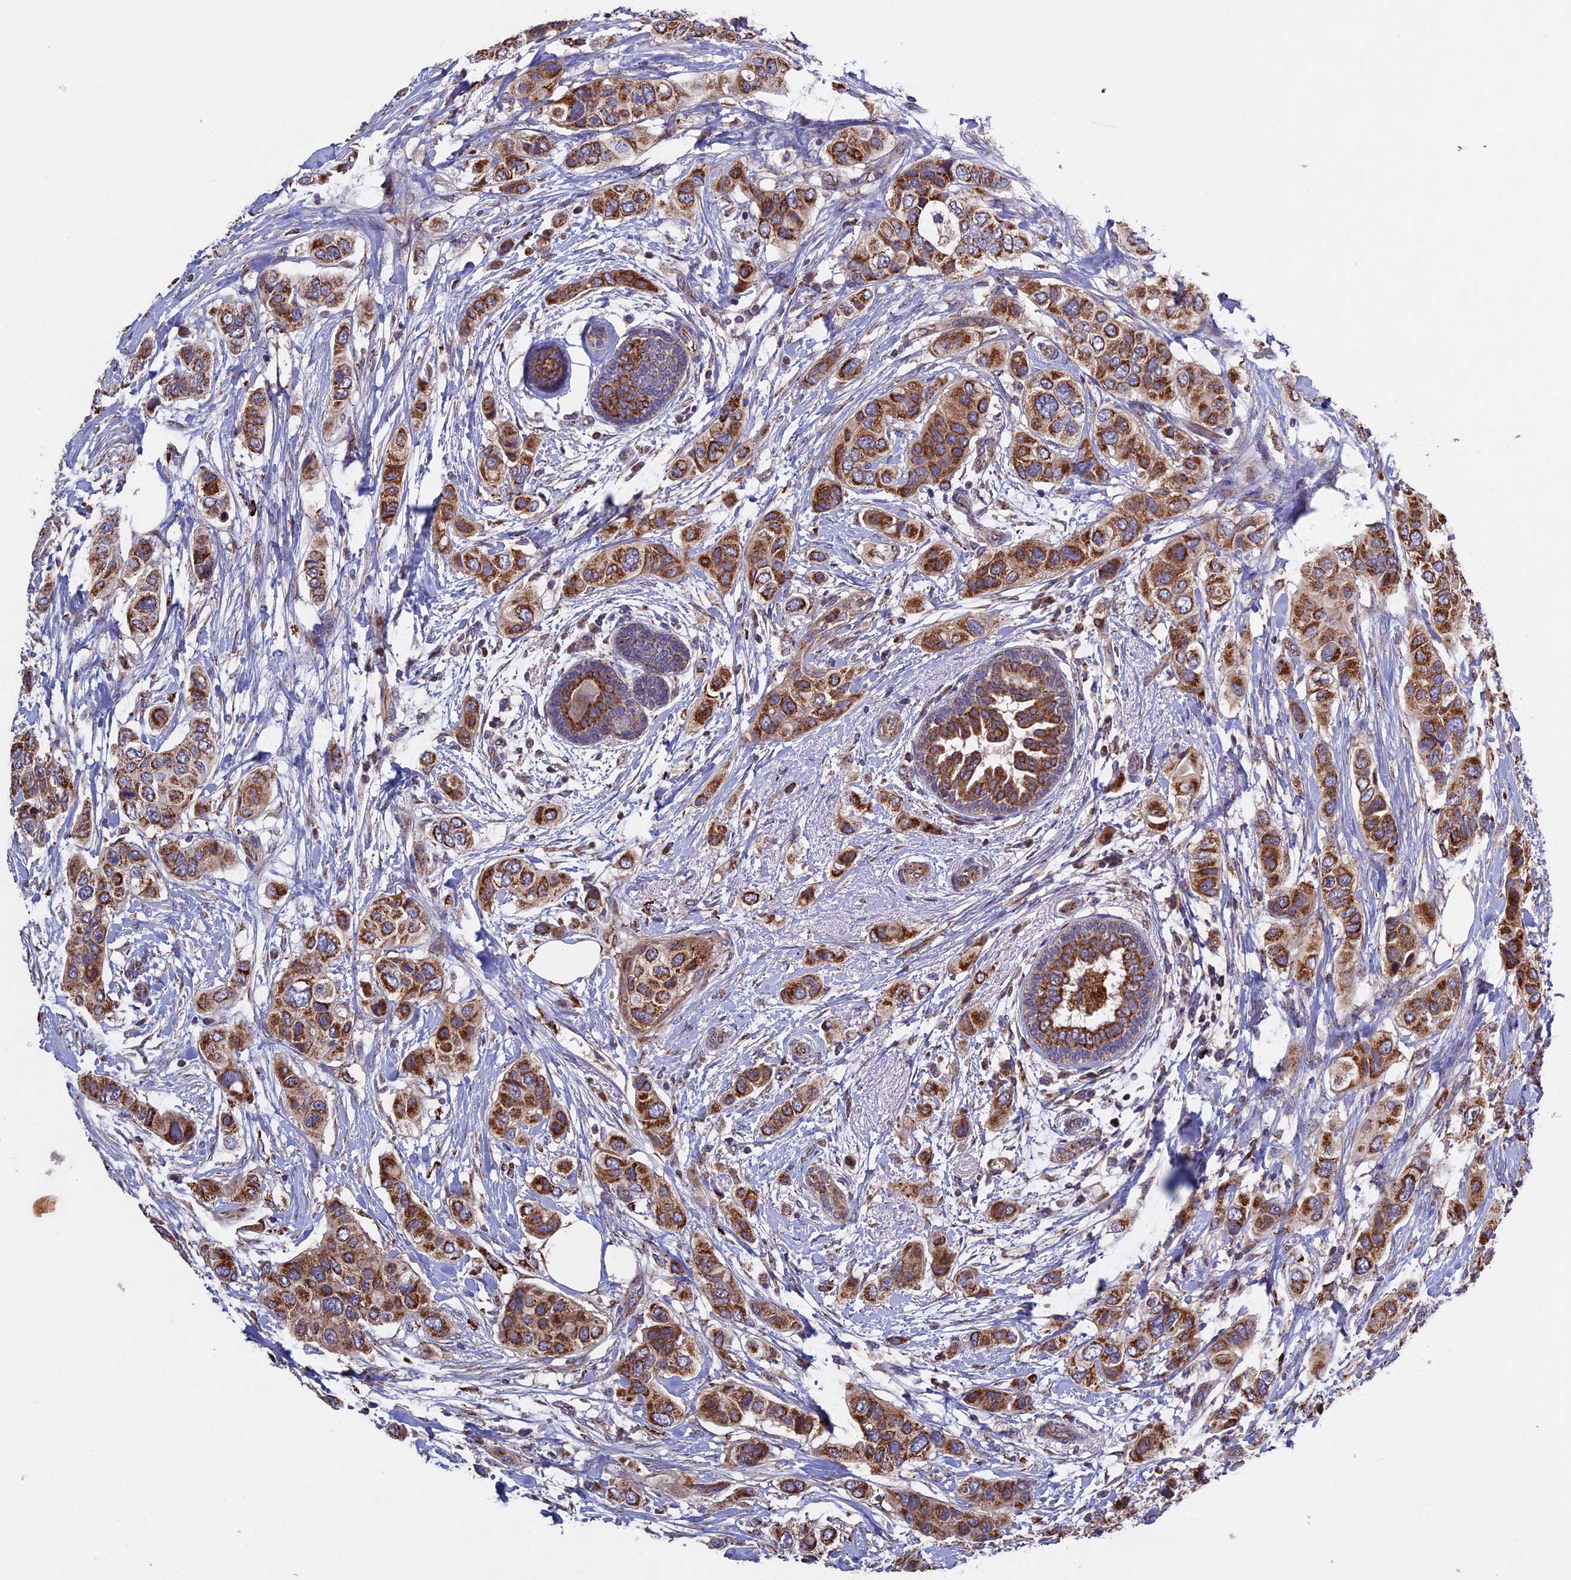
{"staining": {"intensity": "moderate", "quantity": ">75%", "location": "cytoplasmic/membranous"}, "tissue": "breast cancer", "cell_type": "Tumor cells", "image_type": "cancer", "snomed": [{"axis": "morphology", "description": "Lobular carcinoma"}, {"axis": "topography", "description": "Breast"}], "caption": "This is a histology image of immunohistochemistry (IHC) staining of breast cancer, which shows moderate positivity in the cytoplasmic/membranous of tumor cells.", "gene": "RNF17", "patient": {"sex": "female", "age": 51}}